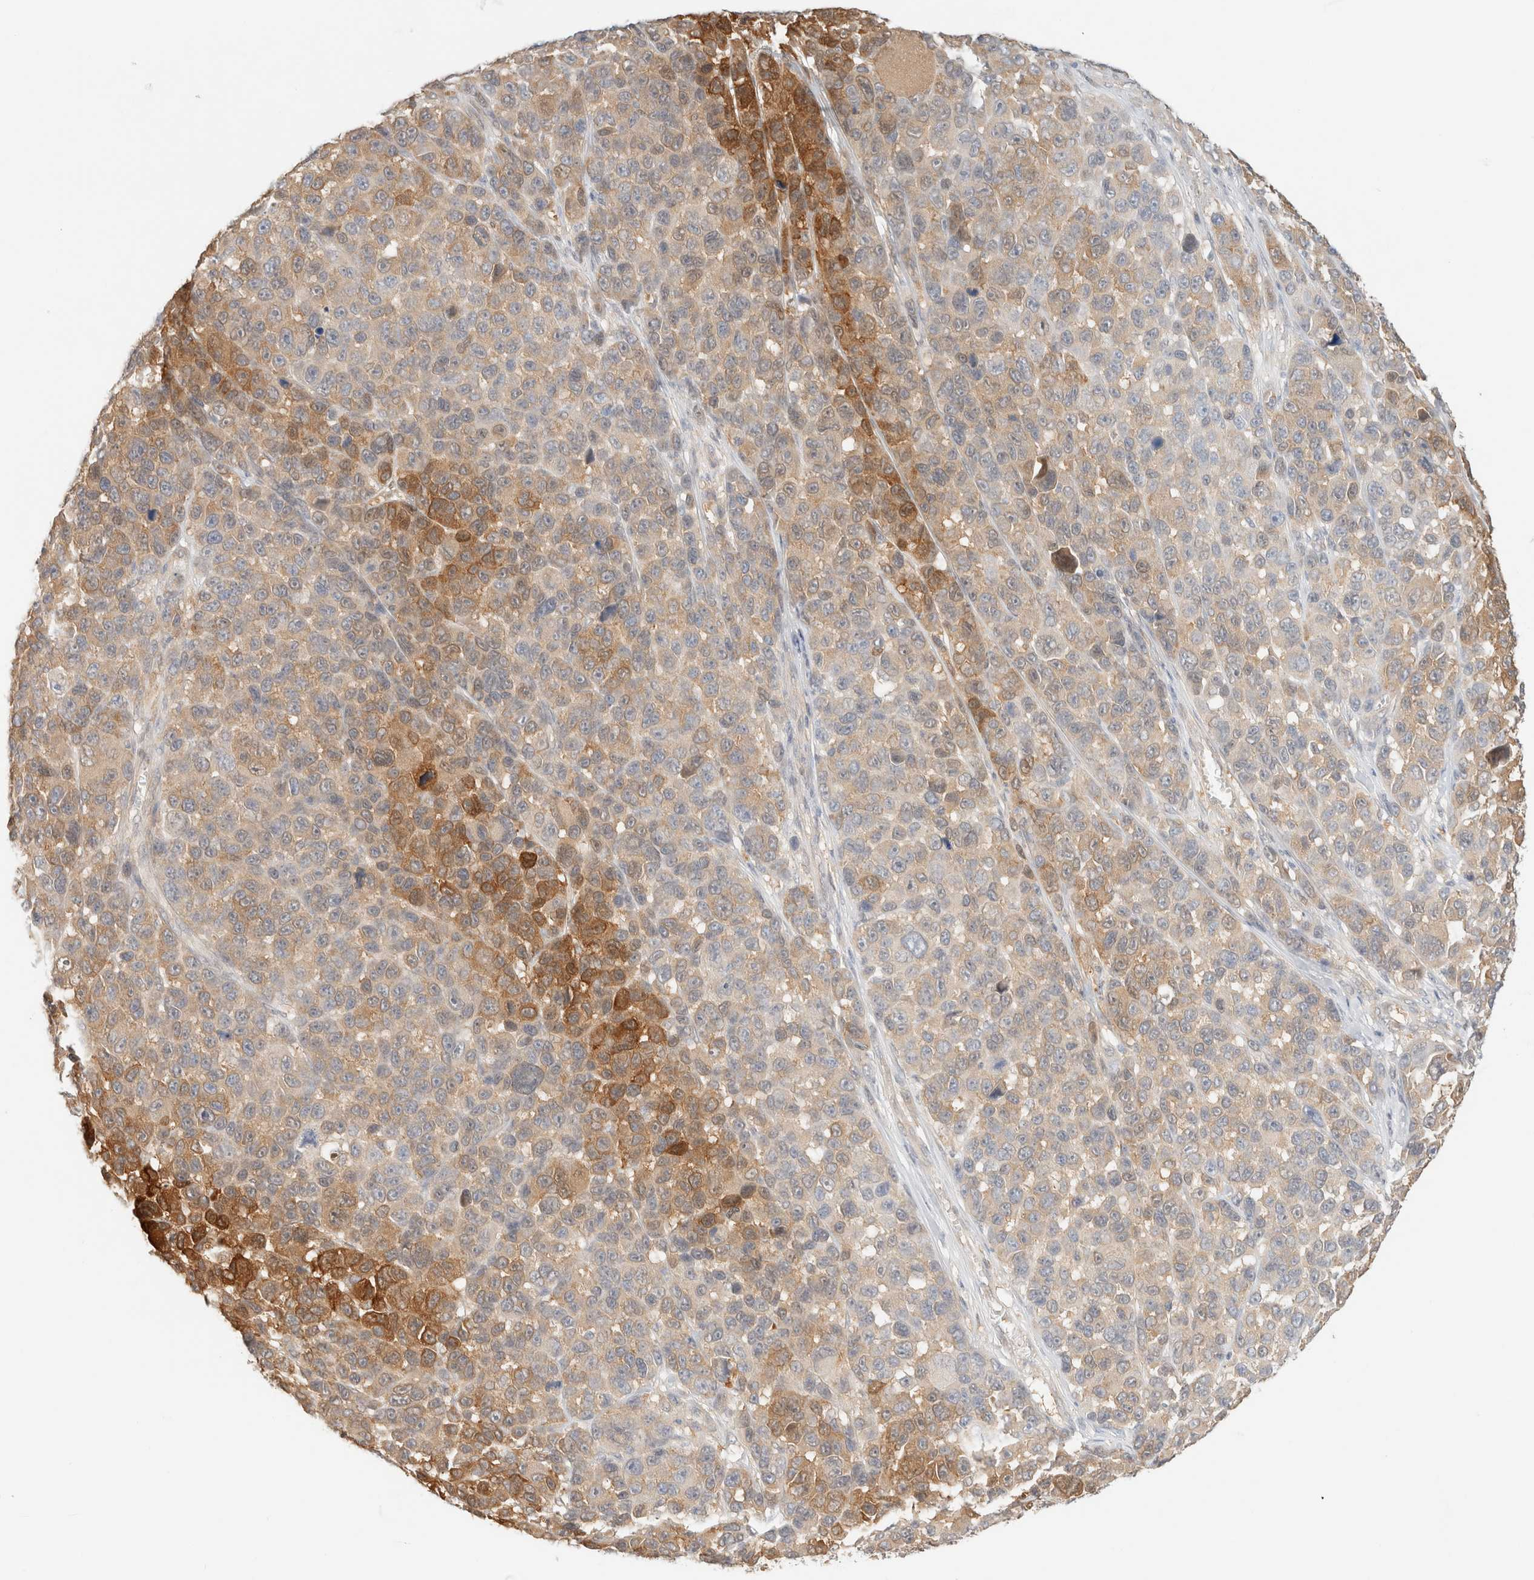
{"staining": {"intensity": "moderate", "quantity": "25%-75%", "location": "cytoplasmic/membranous"}, "tissue": "melanoma", "cell_type": "Tumor cells", "image_type": "cancer", "snomed": [{"axis": "morphology", "description": "Malignant melanoma, NOS"}, {"axis": "topography", "description": "Skin"}], "caption": "DAB immunohistochemical staining of melanoma exhibits moderate cytoplasmic/membranous protein expression in about 25%-75% of tumor cells.", "gene": "GPI", "patient": {"sex": "male", "age": 53}}